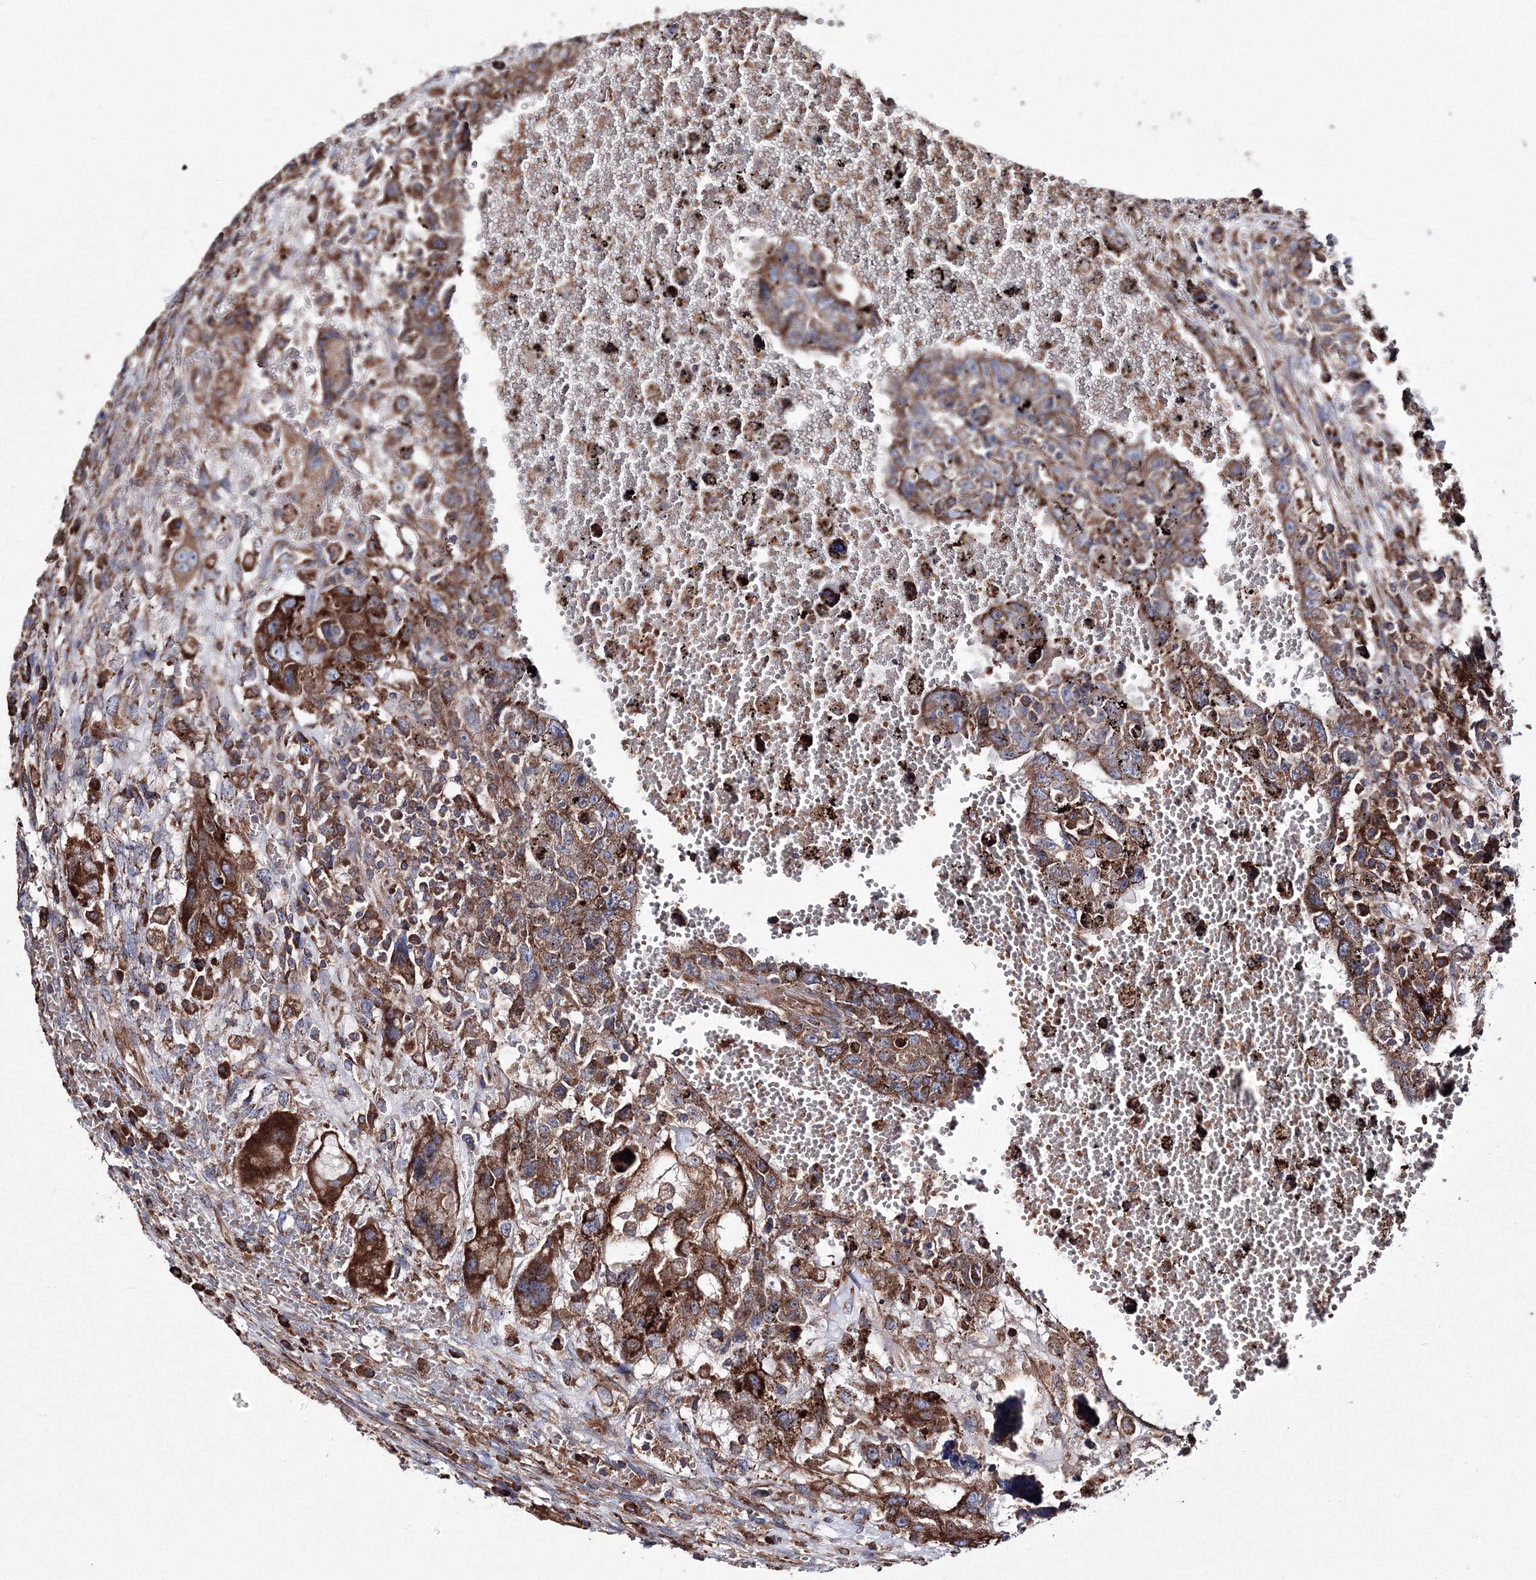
{"staining": {"intensity": "moderate", "quantity": ">75%", "location": "cytoplasmic/membranous"}, "tissue": "testis cancer", "cell_type": "Tumor cells", "image_type": "cancer", "snomed": [{"axis": "morphology", "description": "Carcinoma, Embryonal, NOS"}, {"axis": "topography", "description": "Testis"}], "caption": "Approximately >75% of tumor cells in testis embryonal carcinoma demonstrate moderate cytoplasmic/membranous protein expression as visualized by brown immunohistochemical staining.", "gene": "VPS8", "patient": {"sex": "male", "age": 26}}